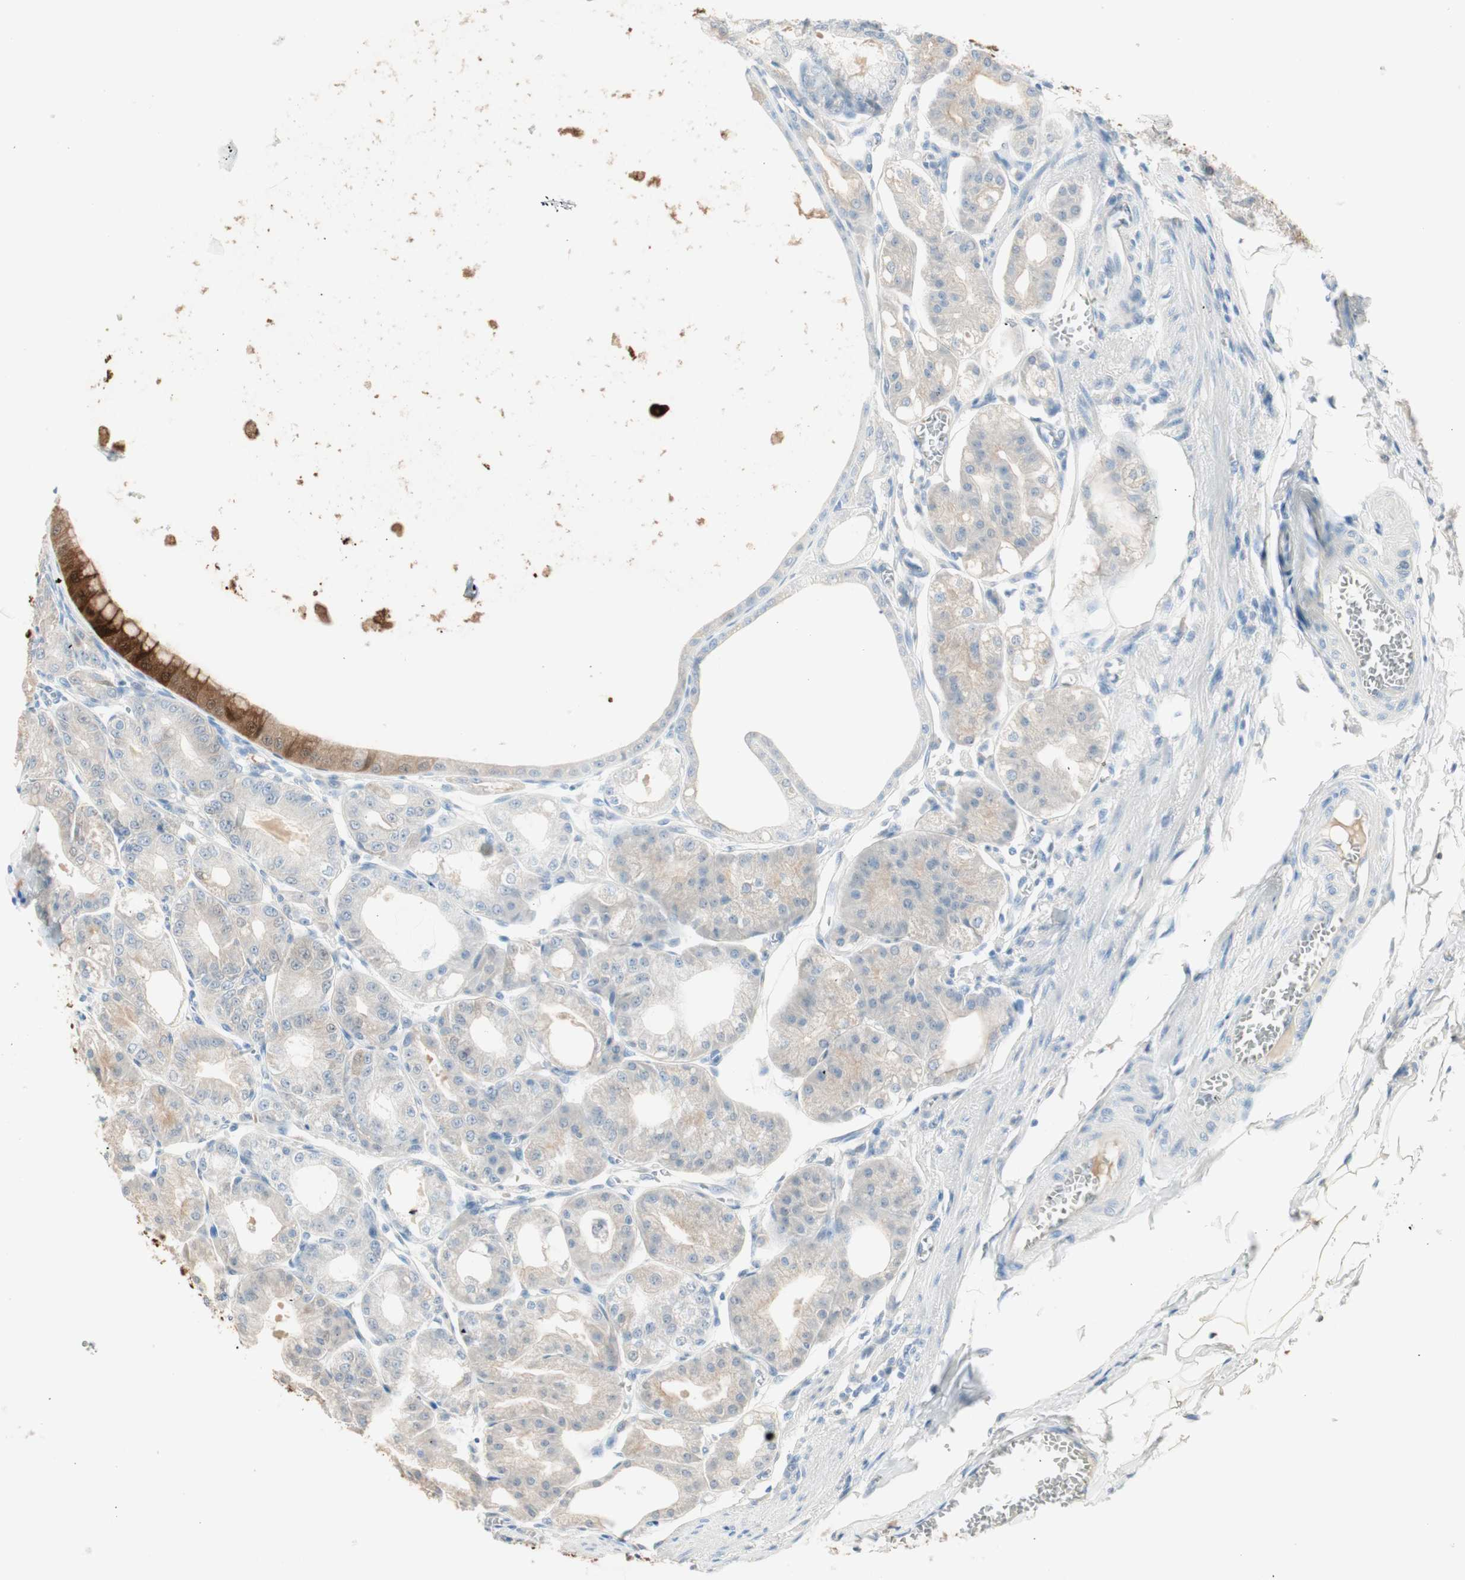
{"staining": {"intensity": "strong", "quantity": "25%-75%", "location": "cytoplasmic/membranous,nuclear"}, "tissue": "stomach", "cell_type": "Glandular cells", "image_type": "normal", "snomed": [{"axis": "morphology", "description": "Normal tissue, NOS"}, {"axis": "topography", "description": "Stomach, lower"}], "caption": "DAB (3,3'-diaminobenzidine) immunohistochemical staining of benign human stomach exhibits strong cytoplasmic/membranous,nuclear protein staining in about 25%-75% of glandular cells. The staining is performed using DAB brown chromogen to label protein expression. The nuclei are counter-stained blue using hematoxylin.", "gene": "HPGD", "patient": {"sex": "male", "age": 71}}